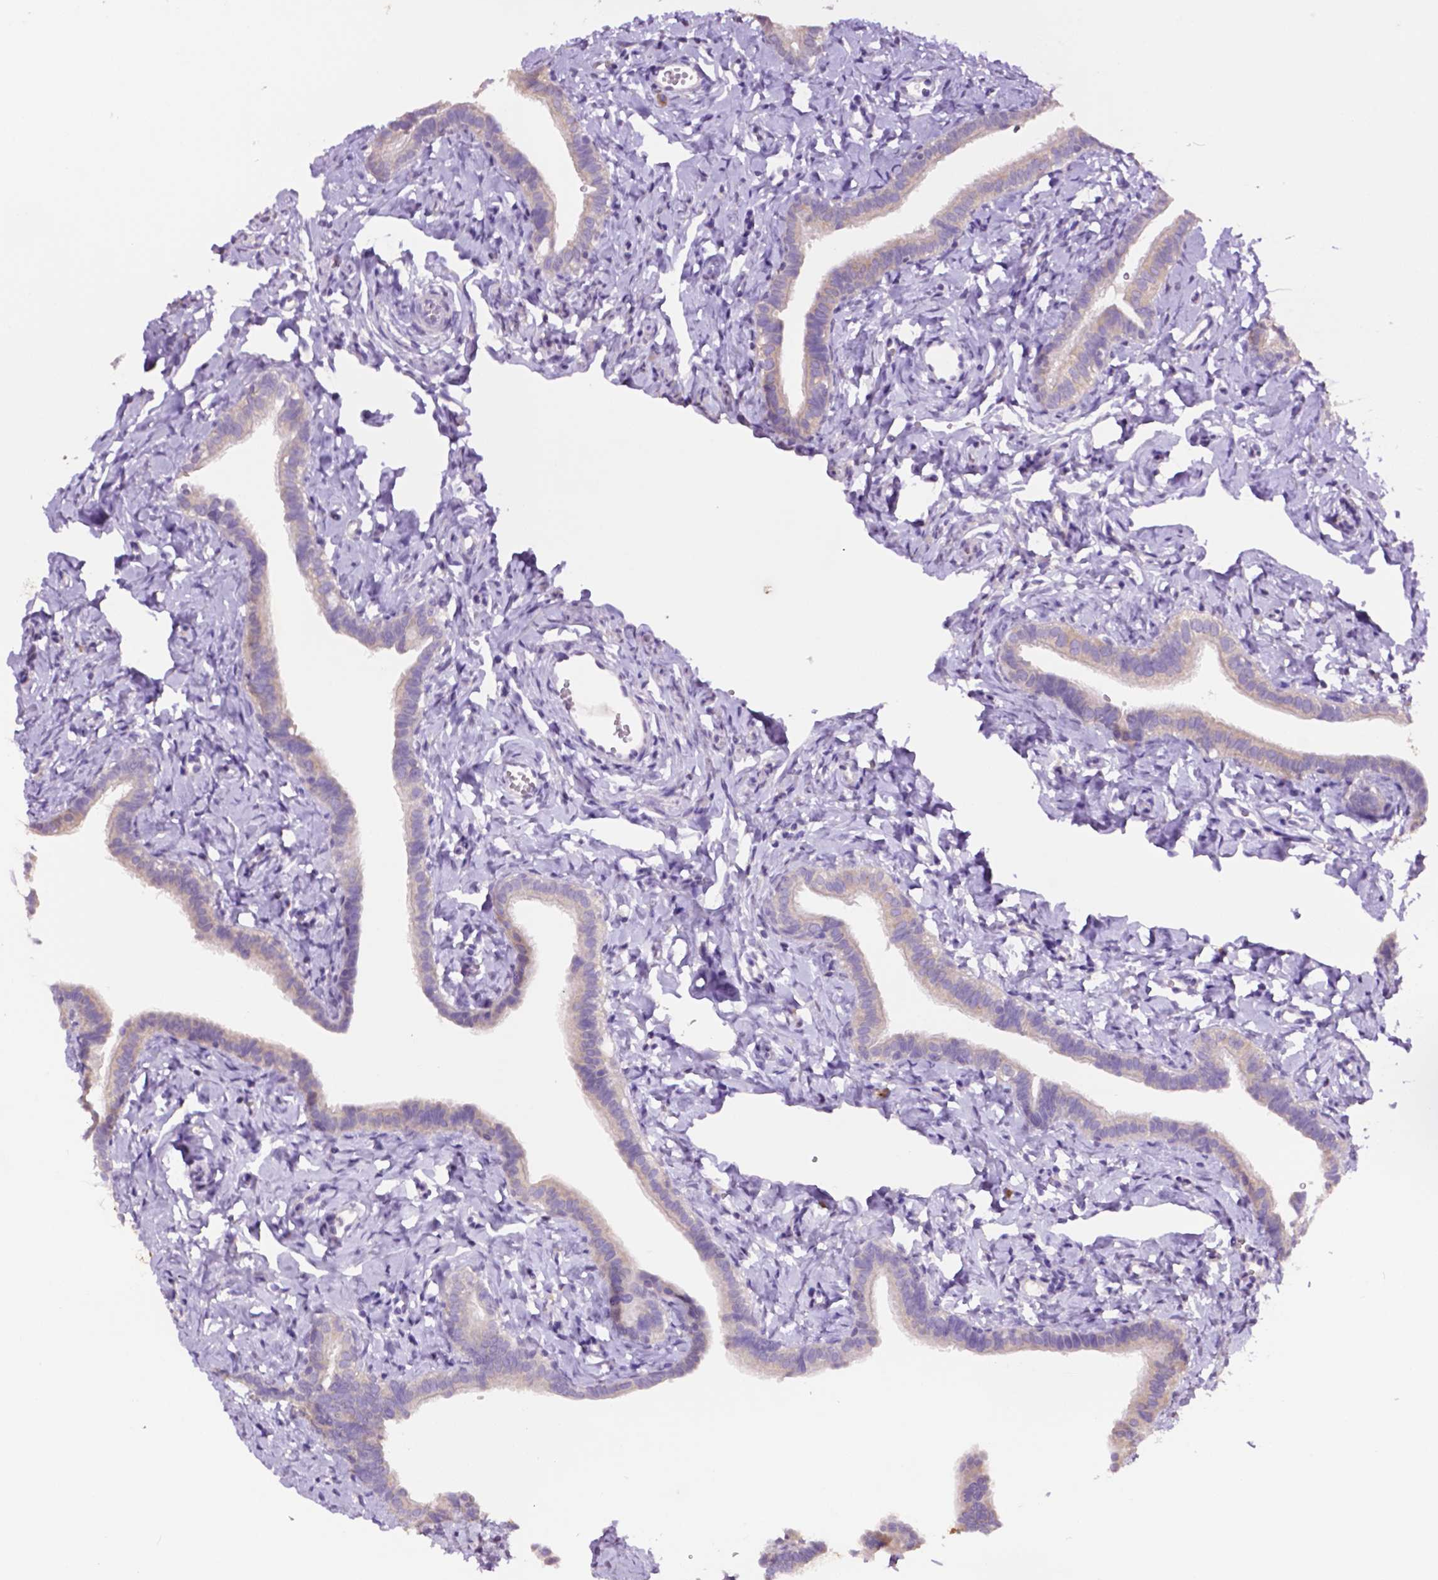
{"staining": {"intensity": "negative", "quantity": "none", "location": "none"}, "tissue": "fallopian tube", "cell_type": "Glandular cells", "image_type": "normal", "snomed": [{"axis": "morphology", "description": "Normal tissue, NOS"}, {"axis": "topography", "description": "Fallopian tube"}], "caption": "Glandular cells are negative for protein expression in unremarkable human fallopian tube. The staining was performed using DAB to visualize the protein expression in brown, while the nuclei were stained in blue with hematoxylin (Magnification: 20x).", "gene": "PRPS2", "patient": {"sex": "female", "age": 41}}